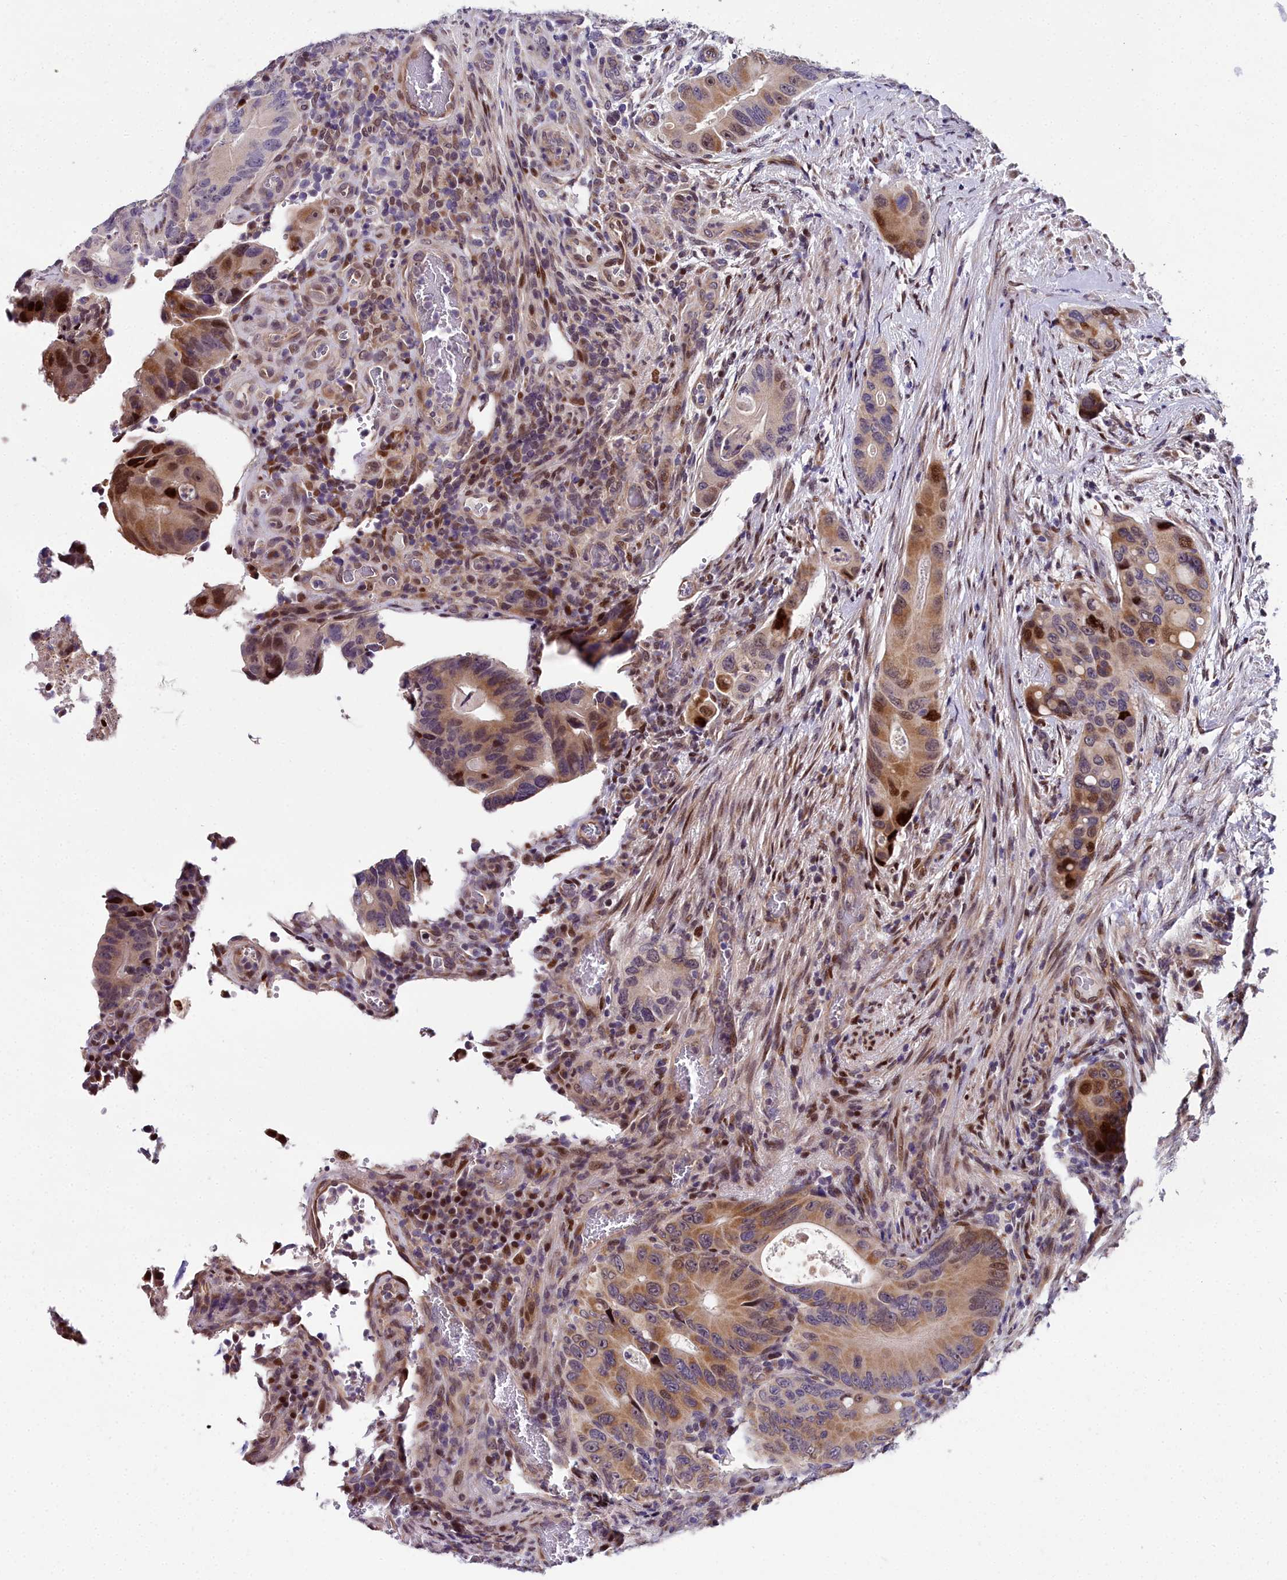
{"staining": {"intensity": "moderate", "quantity": ">75%", "location": "cytoplasmic/membranous,nuclear"}, "tissue": "colorectal cancer", "cell_type": "Tumor cells", "image_type": "cancer", "snomed": [{"axis": "morphology", "description": "Adenocarcinoma, NOS"}, {"axis": "topography", "description": "Colon"}], "caption": "Tumor cells exhibit medium levels of moderate cytoplasmic/membranous and nuclear staining in approximately >75% of cells in colorectal cancer (adenocarcinoma). (DAB (3,3'-diaminobenzidine) = brown stain, brightfield microscopy at high magnification).", "gene": "AP1M1", "patient": {"sex": "male", "age": 84}}